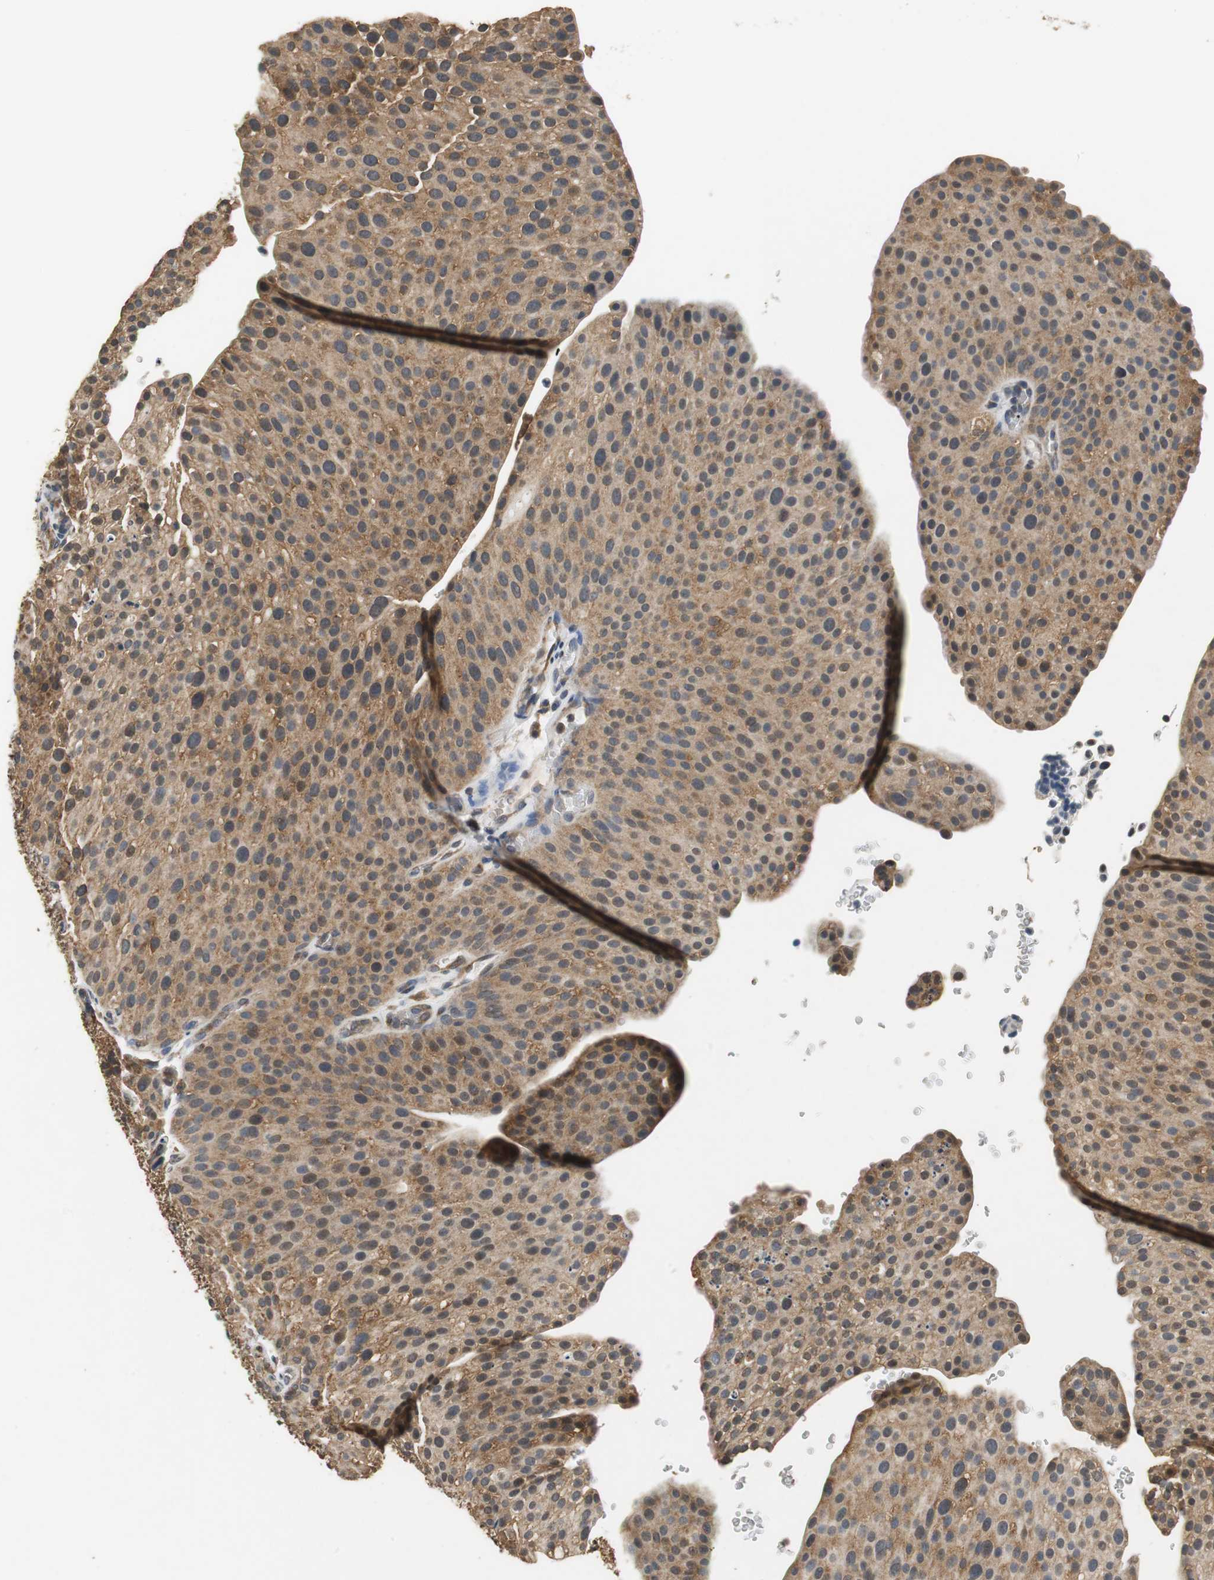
{"staining": {"intensity": "moderate", "quantity": ">75%", "location": "cytoplasmic/membranous,nuclear"}, "tissue": "urothelial cancer", "cell_type": "Tumor cells", "image_type": "cancer", "snomed": [{"axis": "morphology", "description": "Urothelial carcinoma, Low grade"}, {"axis": "topography", "description": "Smooth muscle"}, {"axis": "topography", "description": "Urinary bladder"}], "caption": "Immunohistochemical staining of low-grade urothelial carcinoma exhibits medium levels of moderate cytoplasmic/membranous and nuclear staining in approximately >75% of tumor cells. The protein is stained brown, and the nuclei are stained in blue (DAB (3,3'-diaminobenzidine) IHC with brightfield microscopy, high magnification).", "gene": "UBQLN2", "patient": {"sex": "male", "age": 60}}